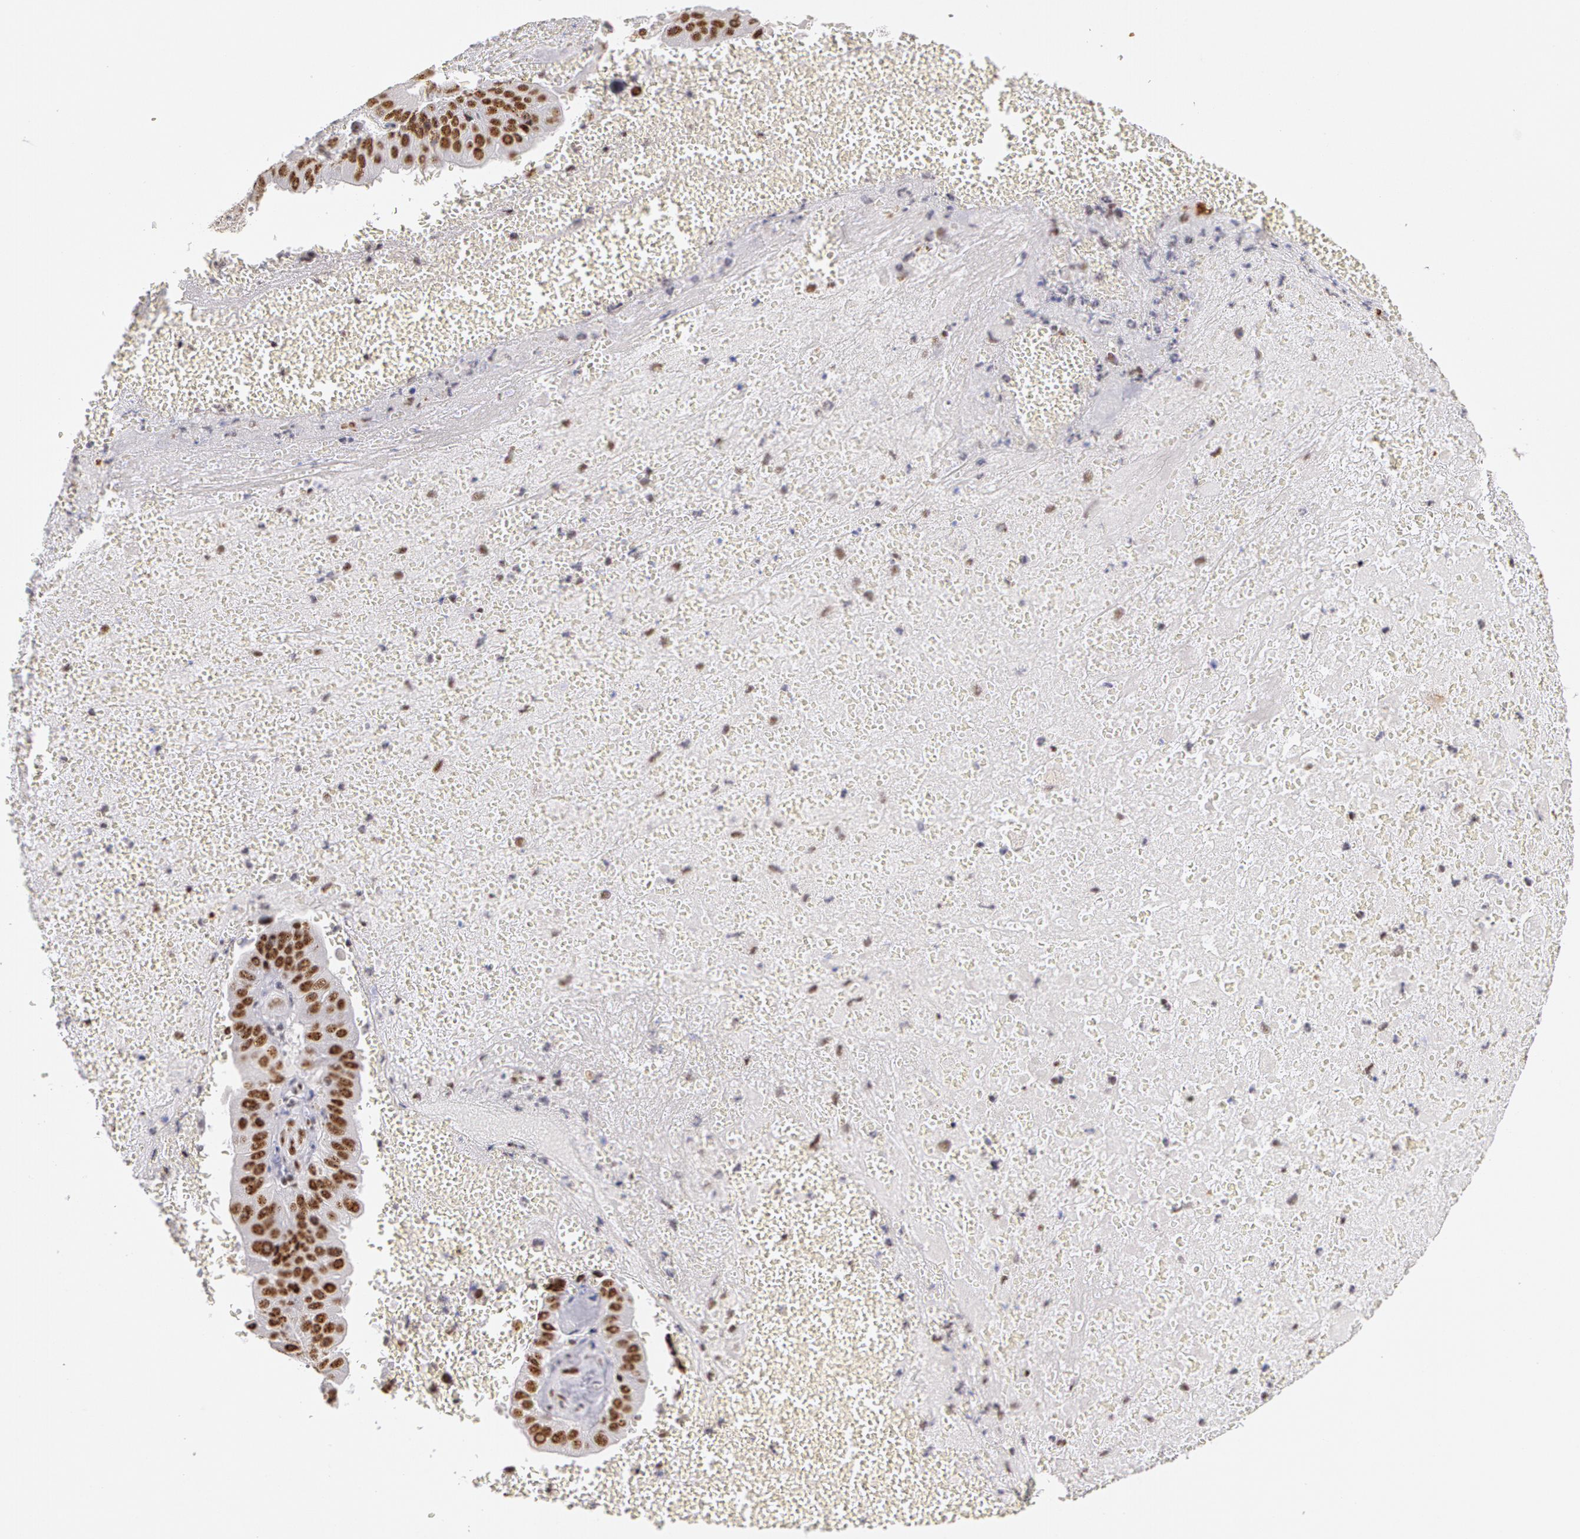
{"staining": {"intensity": "moderate", "quantity": ">75%", "location": "nuclear"}, "tissue": "liver cancer", "cell_type": "Tumor cells", "image_type": "cancer", "snomed": [{"axis": "morphology", "description": "Cholangiocarcinoma"}, {"axis": "topography", "description": "Liver"}], "caption": "Liver cancer (cholangiocarcinoma) tissue displays moderate nuclear positivity in approximately >75% of tumor cells", "gene": "PNN", "patient": {"sex": "female", "age": 79}}